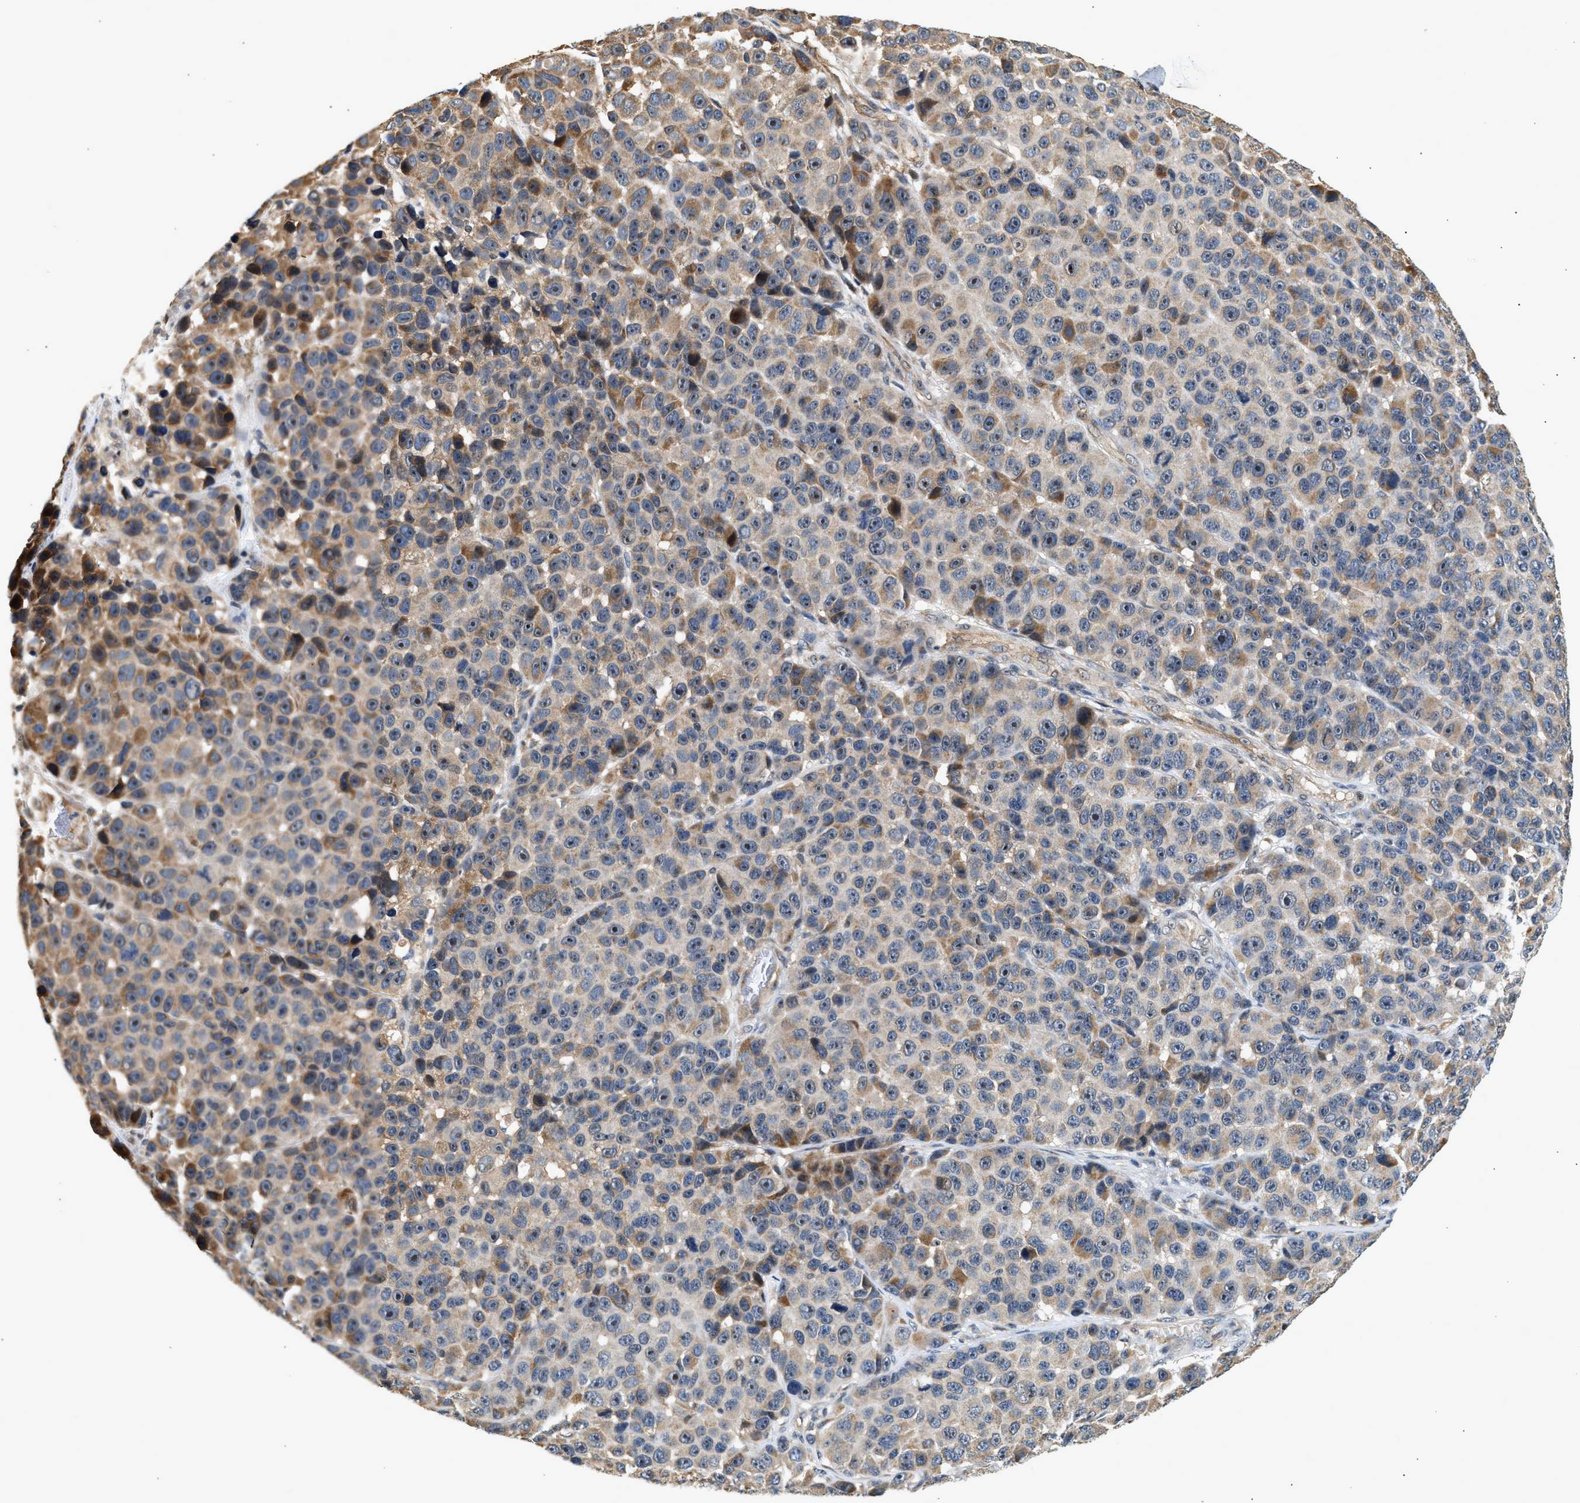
{"staining": {"intensity": "moderate", "quantity": "25%-75%", "location": "cytoplasmic/membranous"}, "tissue": "melanoma", "cell_type": "Tumor cells", "image_type": "cancer", "snomed": [{"axis": "morphology", "description": "Malignant melanoma, NOS"}, {"axis": "topography", "description": "Skin"}], "caption": "Protein expression analysis of melanoma reveals moderate cytoplasmic/membranous positivity in about 25%-75% of tumor cells. Nuclei are stained in blue.", "gene": "DUSP14", "patient": {"sex": "male", "age": 53}}